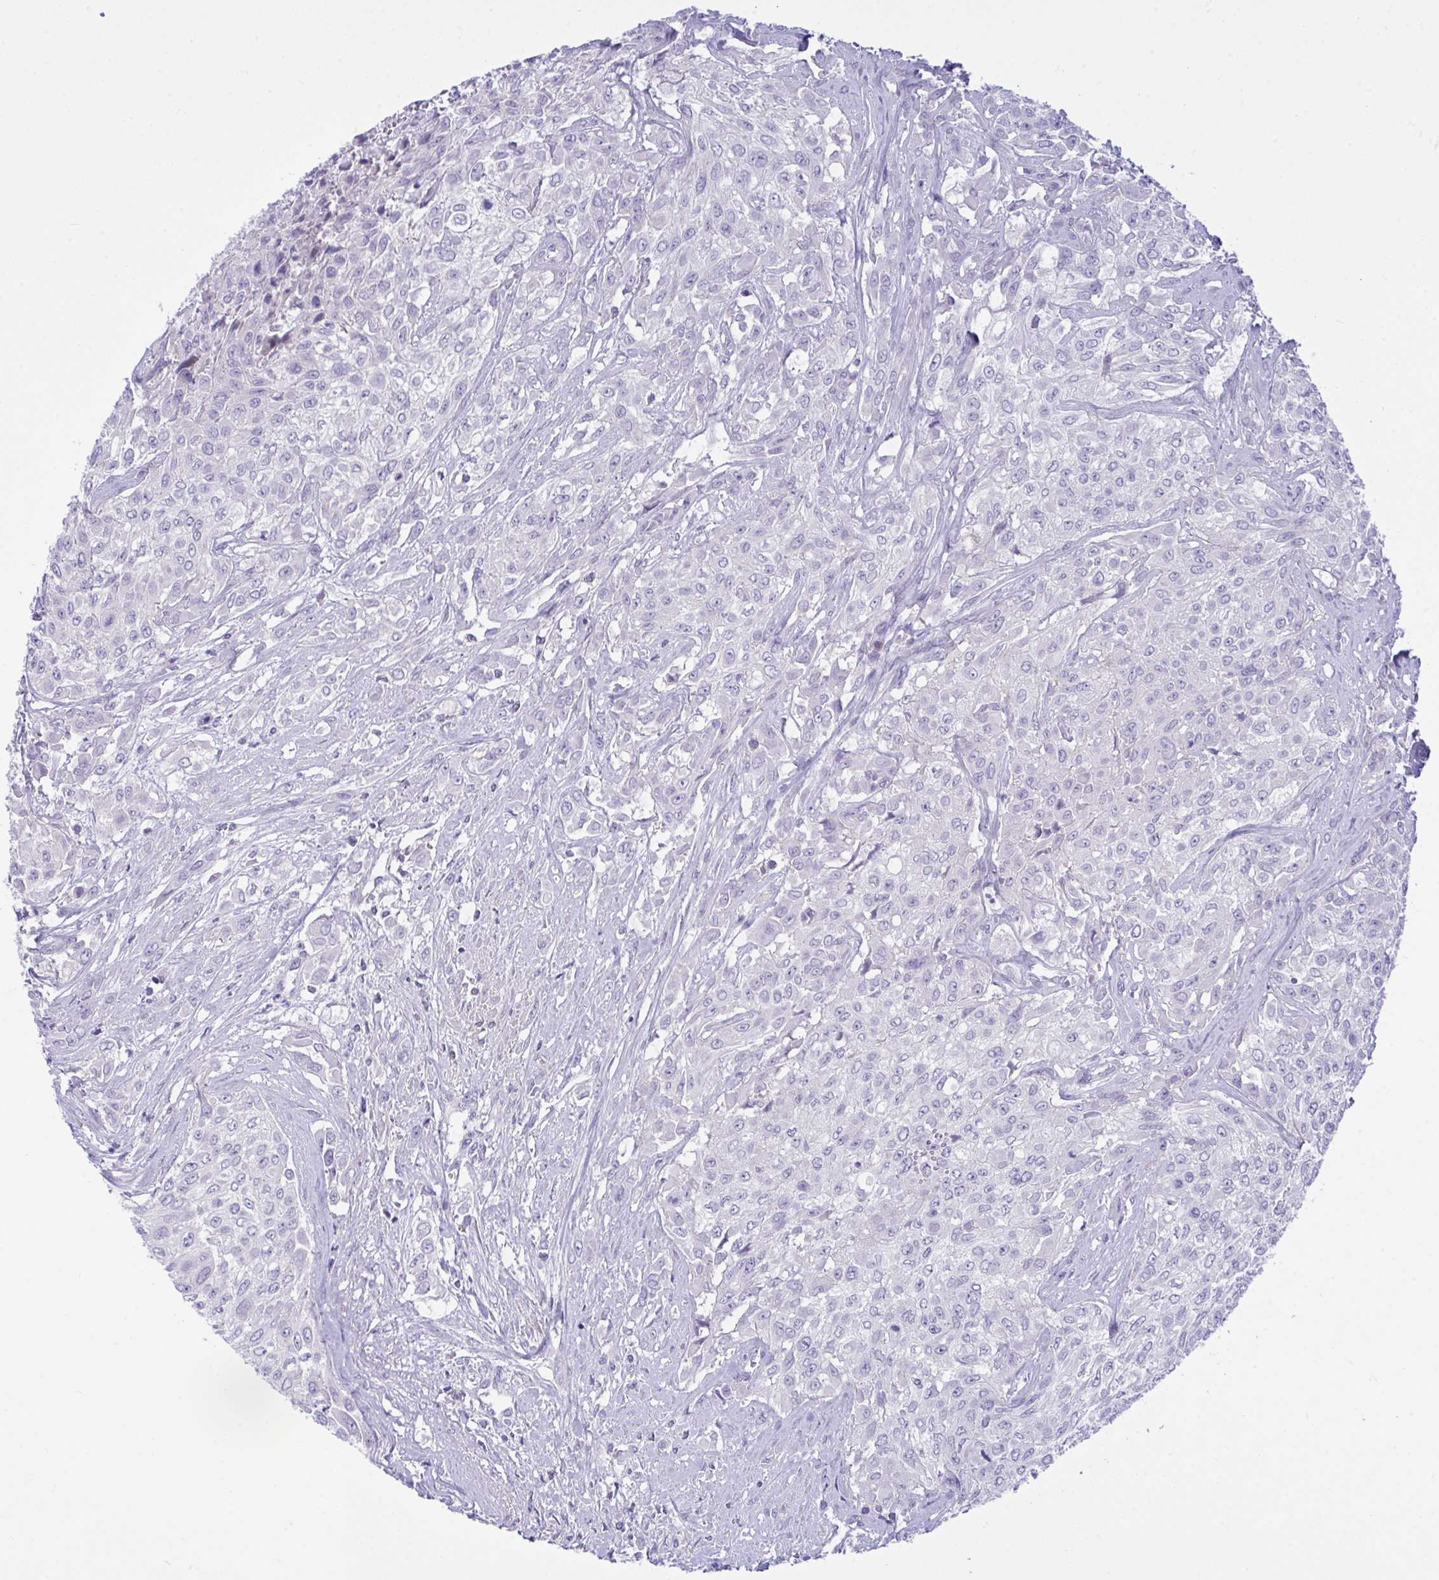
{"staining": {"intensity": "negative", "quantity": "none", "location": "none"}, "tissue": "urothelial cancer", "cell_type": "Tumor cells", "image_type": "cancer", "snomed": [{"axis": "morphology", "description": "Urothelial carcinoma, High grade"}, {"axis": "topography", "description": "Urinary bladder"}], "caption": "Tumor cells are negative for protein expression in human urothelial cancer.", "gene": "WDR97", "patient": {"sex": "male", "age": 57}}